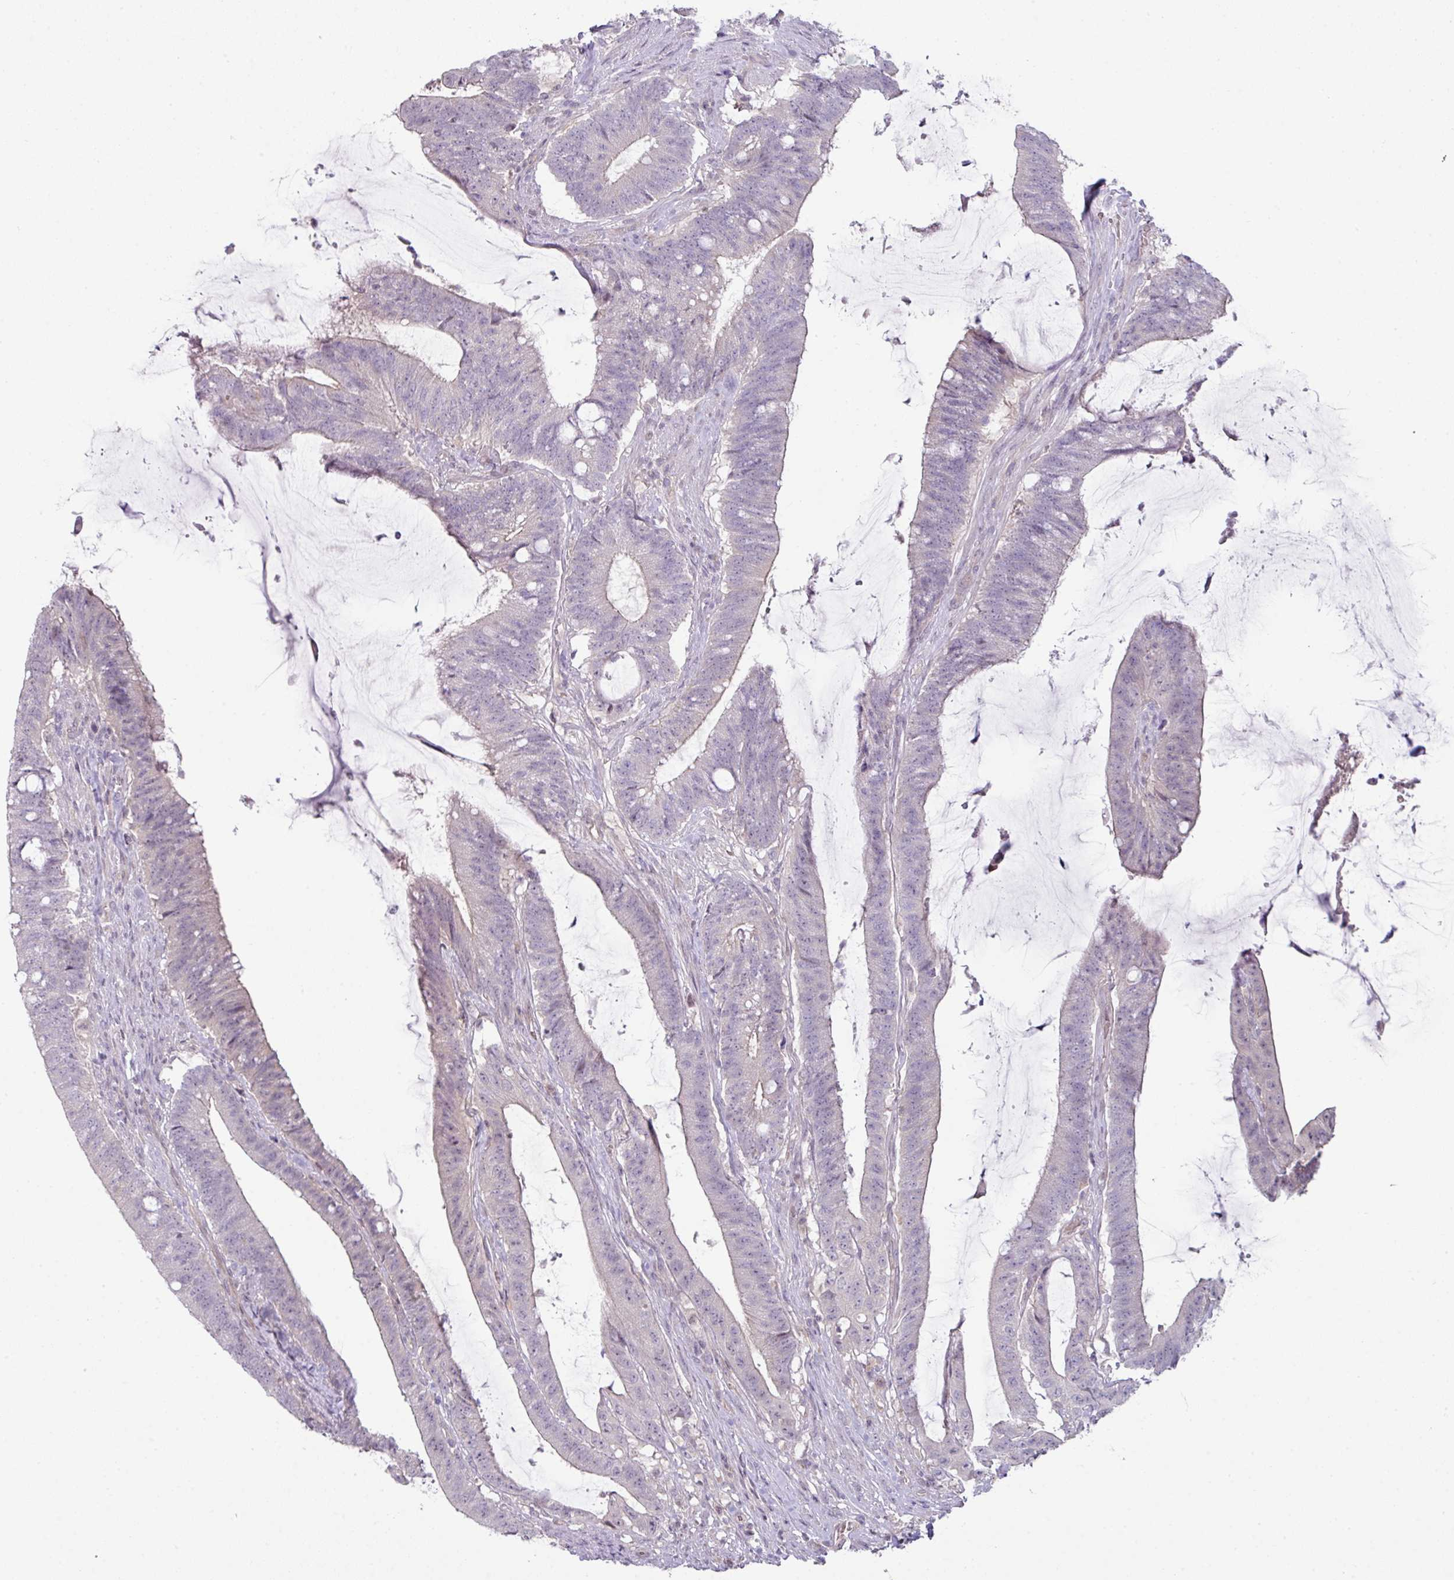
{"staining": {"intensity": "negative", "quantity": "none", "location": "none"}, "tissue": "colorectal cancer", "cell_type": "Tumor cells", "image_type": "cancer", "snomed": [{"axis": "morphology", "description": "Adenocarcinoma, NOS"}, {"axis": "topography", "description": "Colon"}], "caption": "Colorectal cancer (adenocarcinoma) stained for a protein using IHC reveals no positivity tumor cells.", "gene": "STAT5A", "patient": {"sex": "female", "age": 43}}